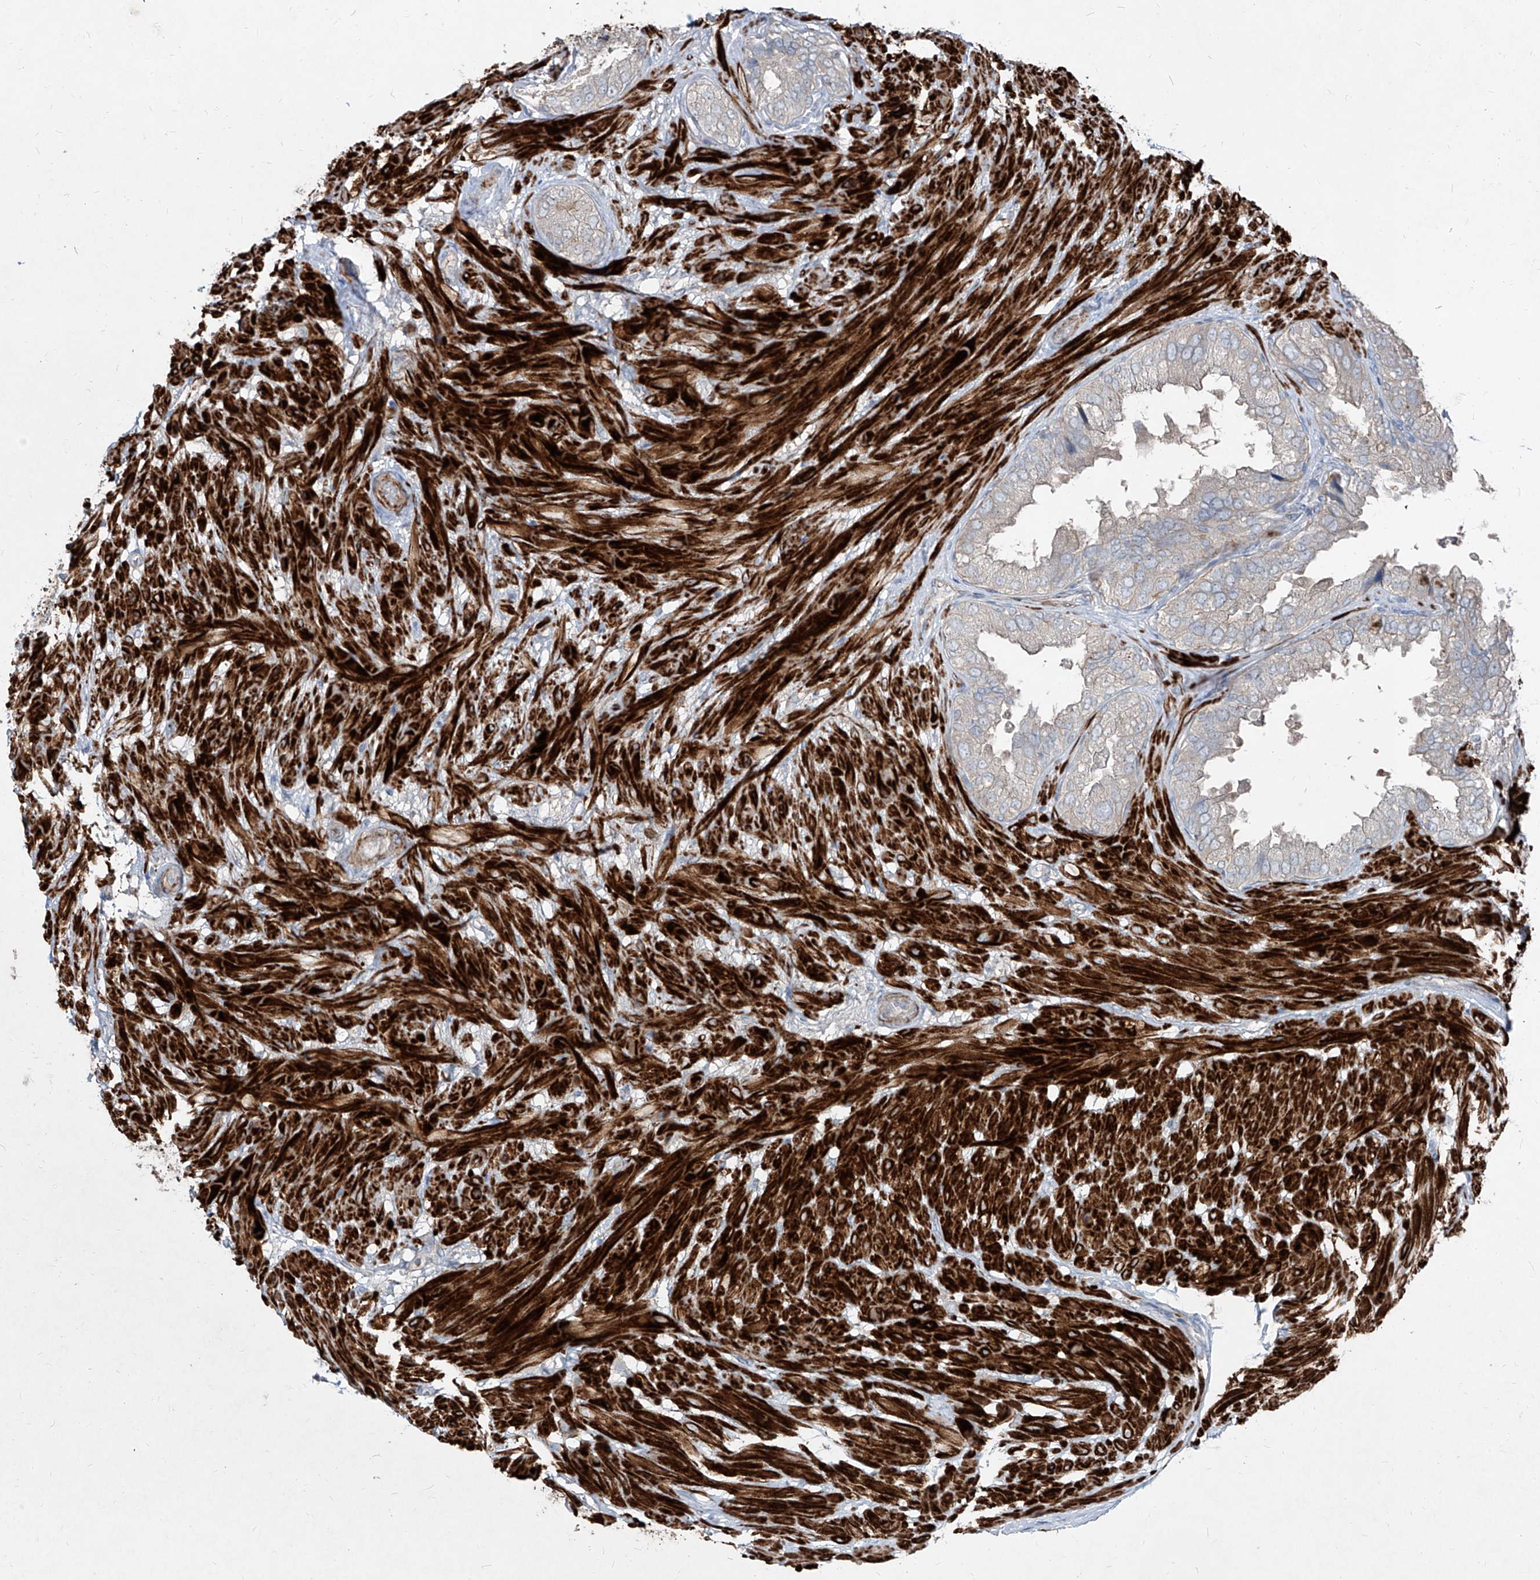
{"staining": {"intensity": "weak", "quantity": "25%-75%", "location": "cytoplasmic/membranous"}, "tissue": "seminal vesicle", "cell_type": "Glandular cells", "image_type": "normal", "snomed": [{"axis": "morphology", "description": "Normal tissue, NOS"}, {"axis": "topography", "description": "Seminal veicle"}, {"axis": "topography", "description": "Peripheral nerve tissue"}], "caption": "This photomicrograph demonstrates IHC staining of normal seminal vesicle, with low weak cytoplasmic/membranous positivity in about 25%-75% of glandular cells.", "gene": "UFD1", "patient": {"sex": "male", "age": 63}}